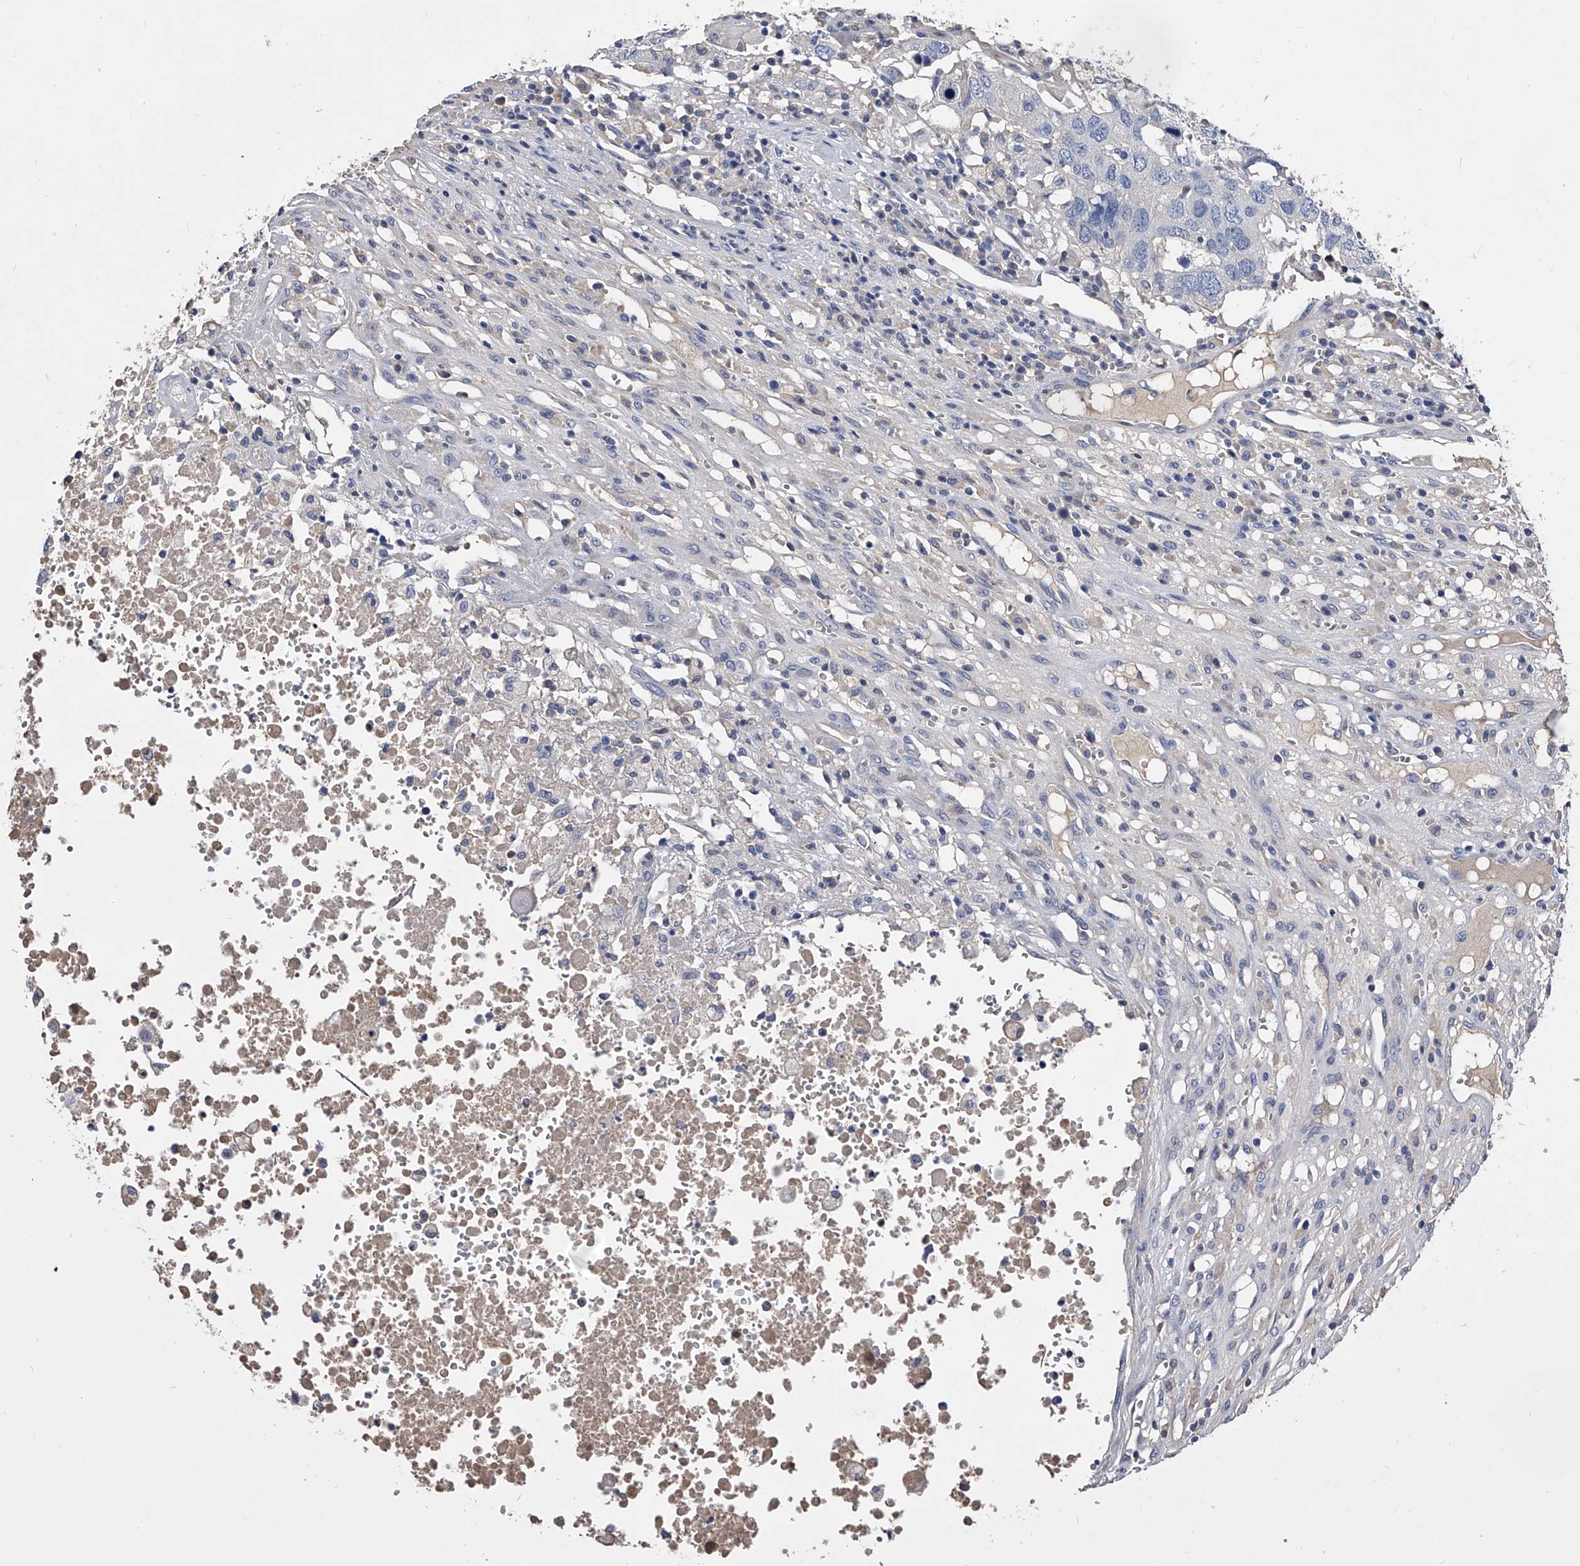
{"staining": {"intensity": "negative", "quantity": "none", "location": "none"}, "tissue": "head and neck cancer", "cell_type": "Tumor cells", "image_type": "cancer", "snomed": [{"axis": "morphology", "description": "Squamous cell carcinoma, NOS"}, {"axis": "topography", "description": "Head-Neck"}], "caption": "Immunohistochemistry (IHC) image of human head and neck cancer stained for a protein (brown), which exhibits no positivity in tumor cells. (Immunohistochemistry, brightfield microscopy, high magnification).", "gene": "EFCAB7", "patient": {"sex": "male", "age": 66}}